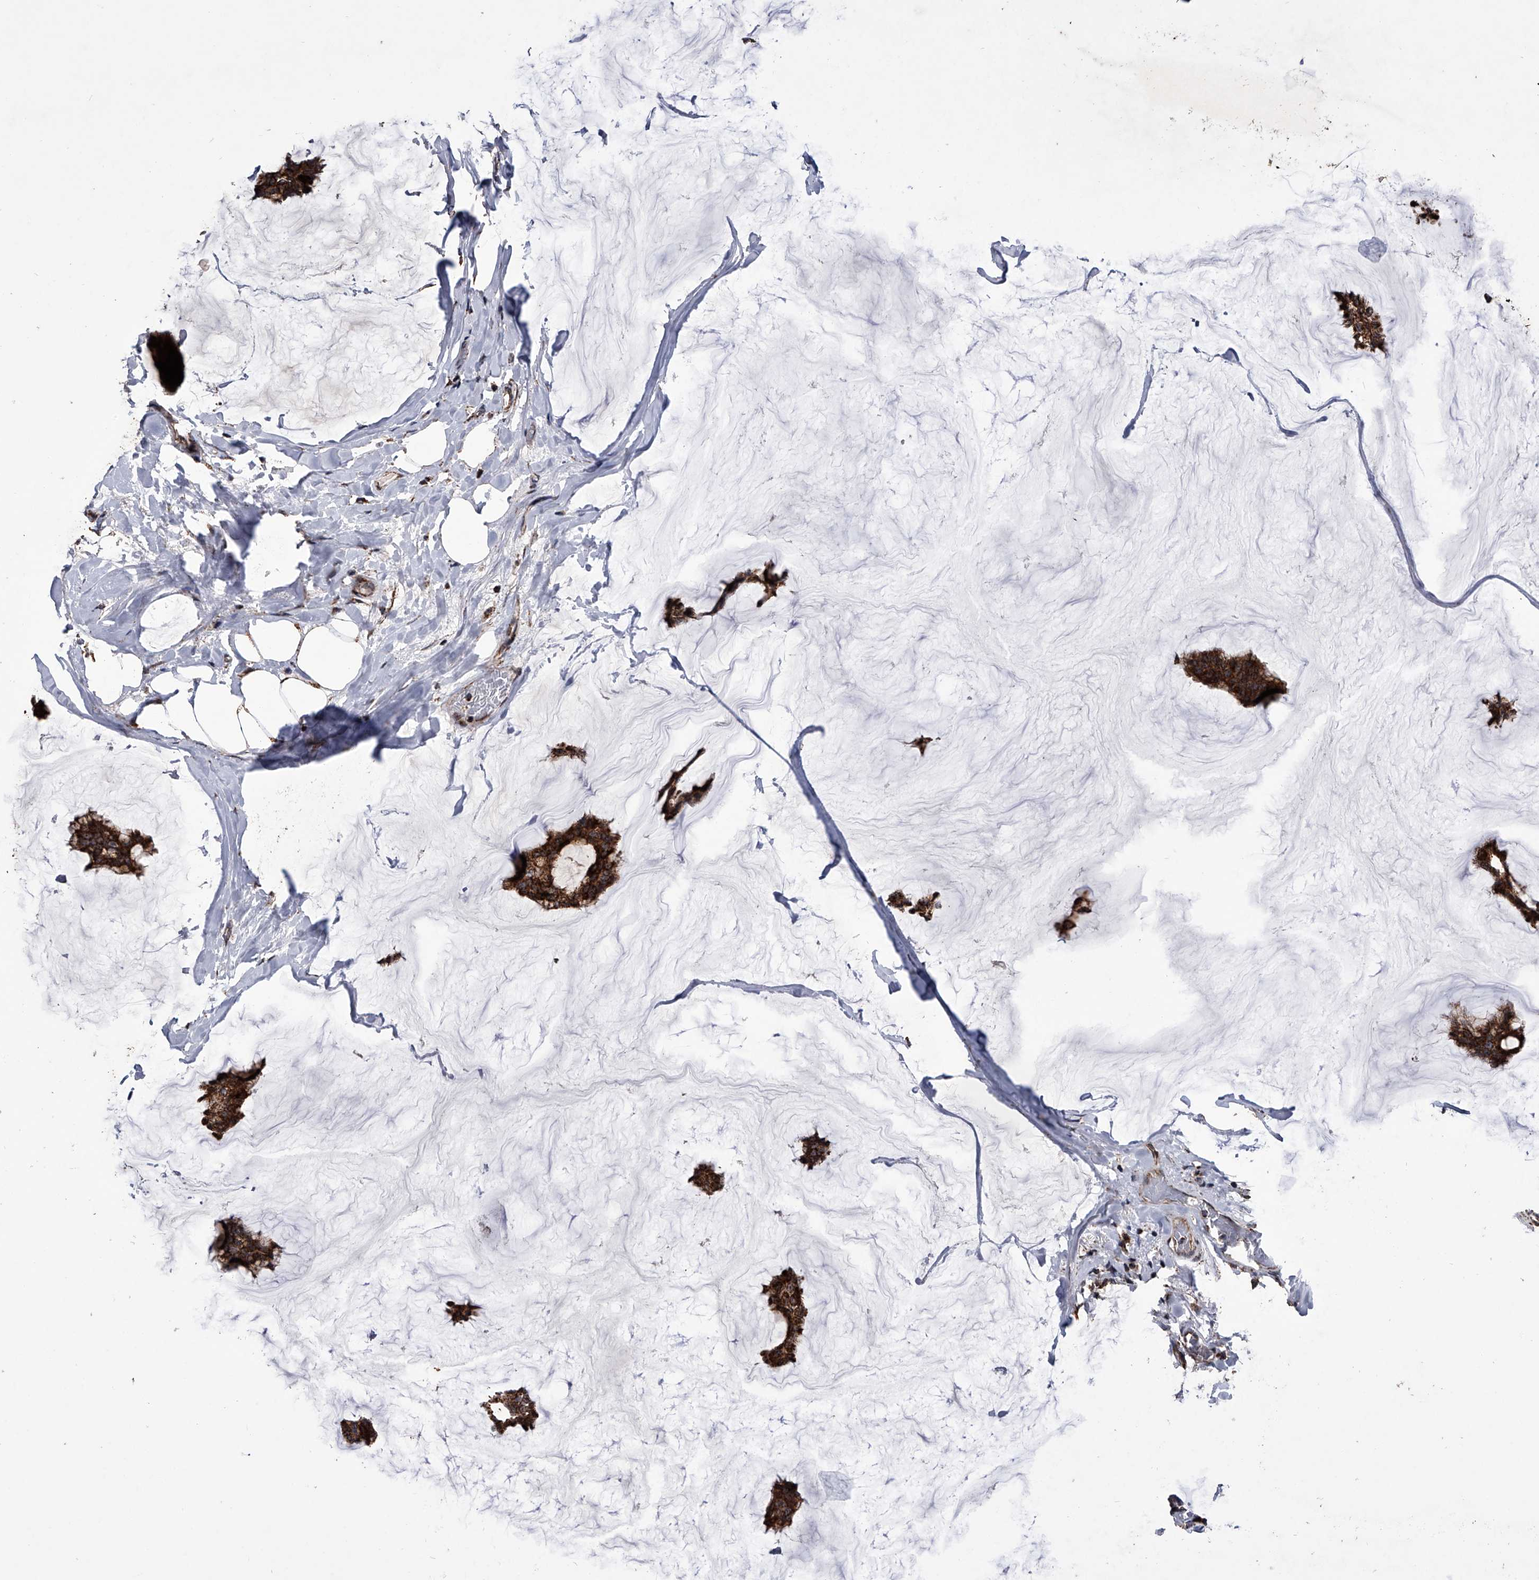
{"staining": {"intensity": "strong", "quantity": ">75%", "location": "cytoplasmic/membranous"}, "tissue": "breast cancer", "cell_type": "Tumor cells", "image_type": "cancer", "snomed": [{"axis": "morphology", "description": "Duct carcinoma"}, {"axis": "topography", "description": "Breast"}], "caption": "Breast intraductal carcinoma tissue exhibits strong cytoplasmic/membranous expression in approximately >75% of tumor cells, visualized by immunohistochemistry.", "gene": "SMPDL3A", "patient": {"sex": "female", "age": 93}}